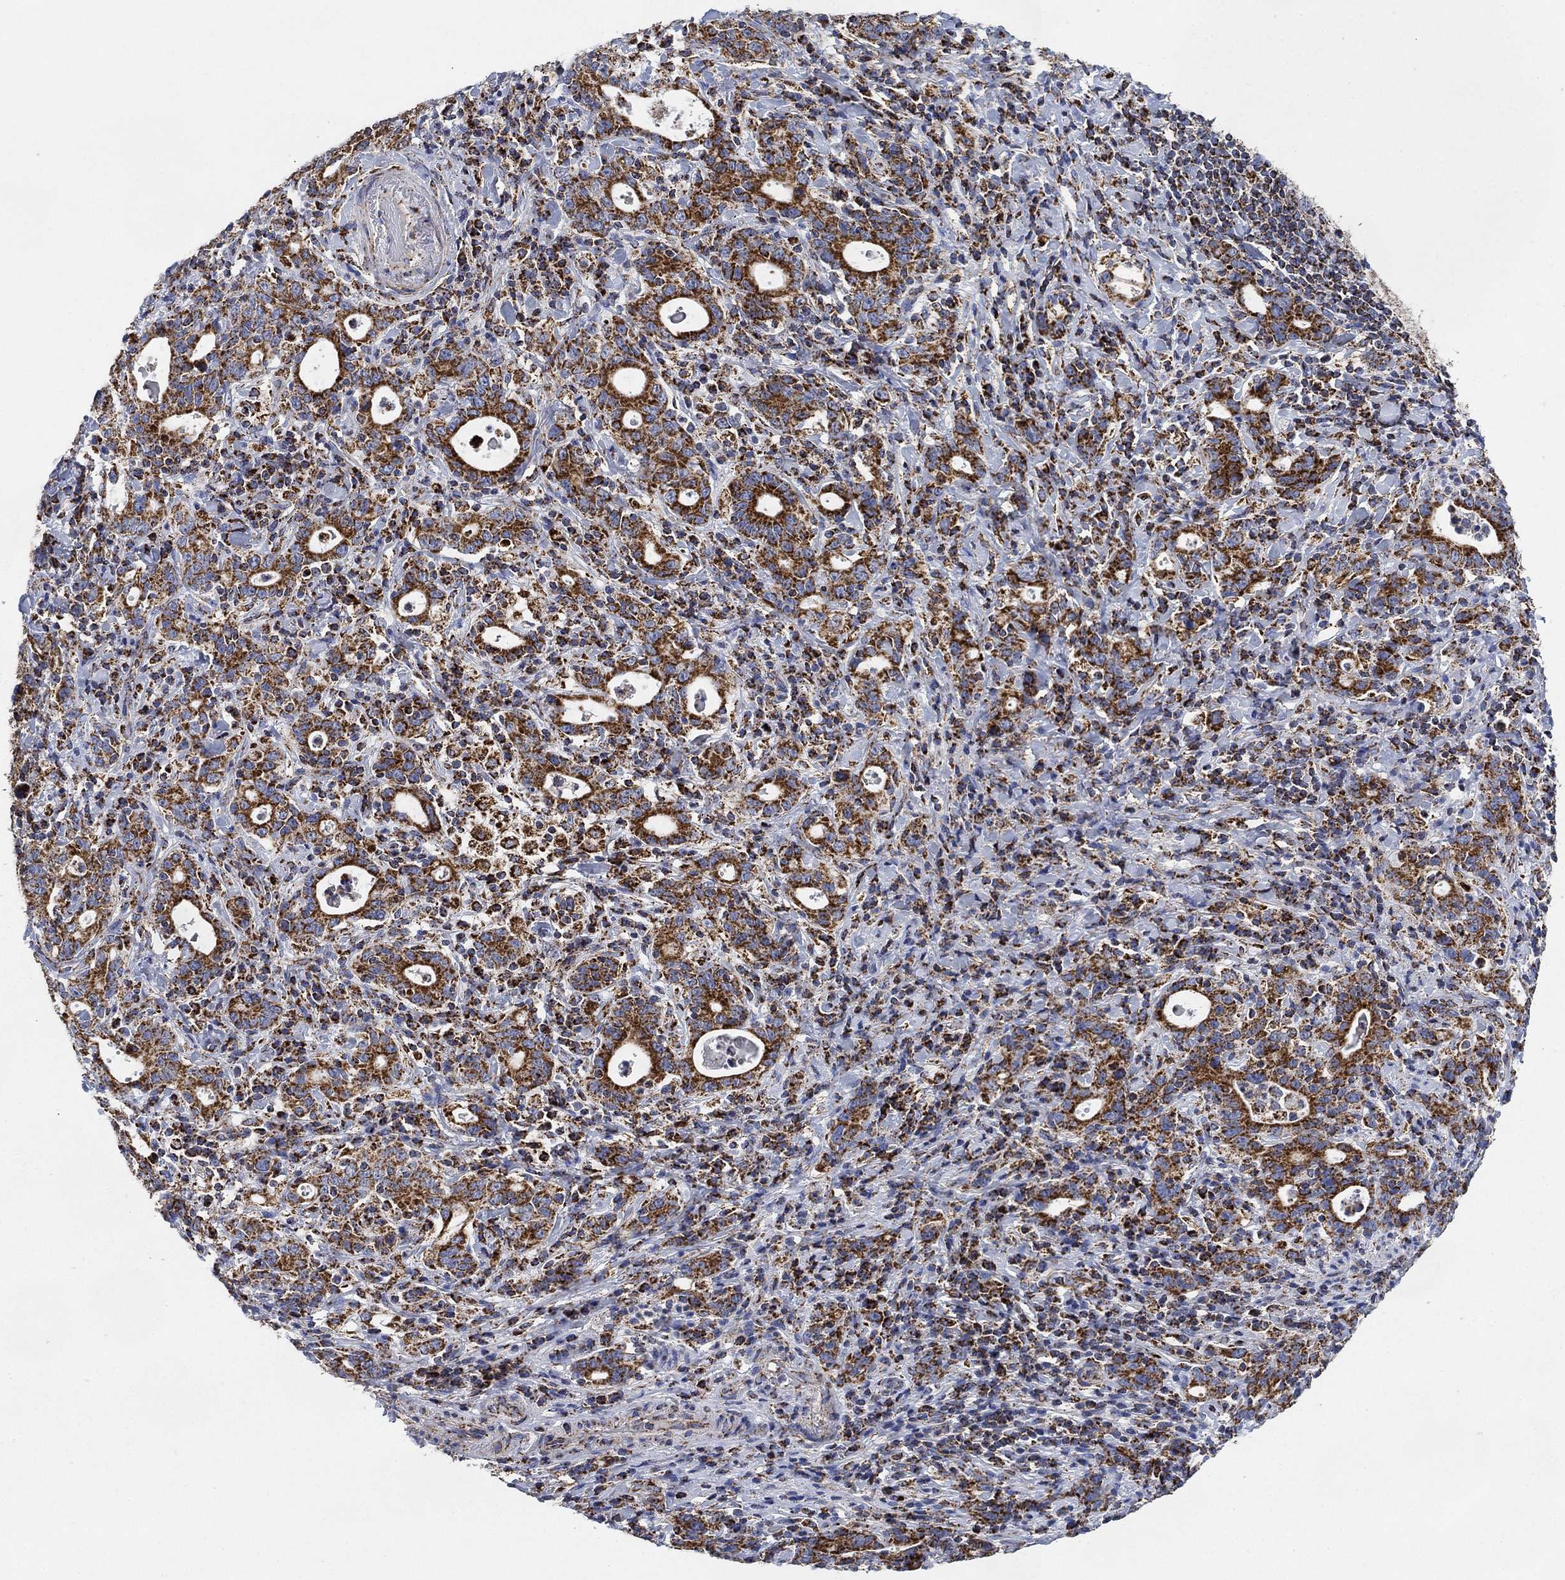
{"staining": {"intensity": "strong", "quantity": ">75%", "location": "cytoplasmic/membranous"}, "tissue": "stomach cancer", "cell_type": "Tumor cells", "image_type": "cancer", "snomed": [{"axis": "morphology", "description": "Adenocarcinoma, NOS"}, {"axis": "topography", "description": "Stomach"}], "caption": "This micrograph reveals IHC staining of stomach adenocarcinoma, with high strong cytoplasmic/membranous positivity in approximately >75% of tumor cells.", "gene": "NDUFS3", "patient": {"sex": "male", "age": 79}}